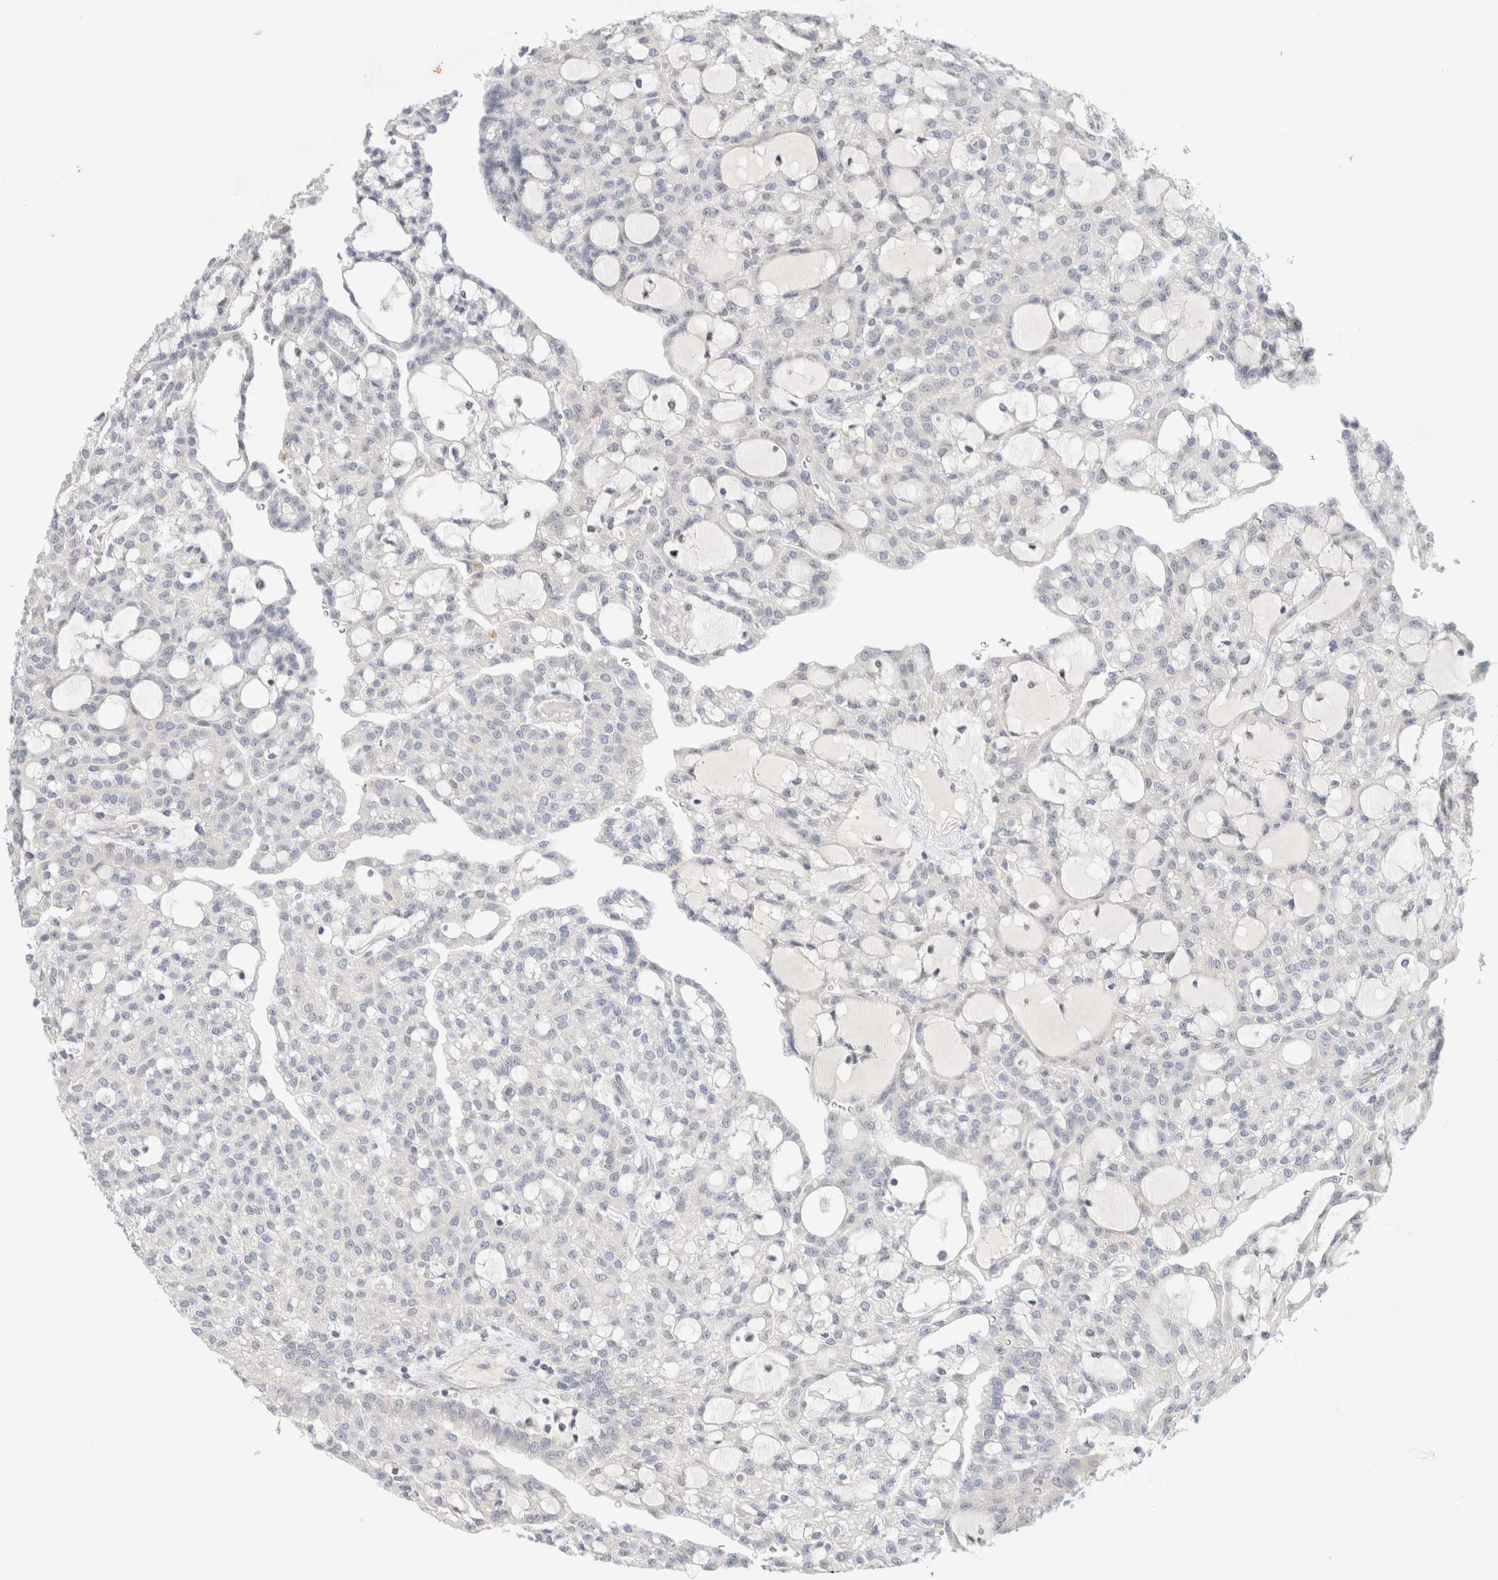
{"staining": {"intensity": "negative", "quantity": "none", "location": "none"}, "tissue": "renal cancer", "cell_type": "Tumor cells", "image_type": "cancer", "snomed": [{"axis": "morphology", "description": "Adenocarcinoma, NOS"}, {"axis": "topography", "description": "Kidney"}], "caption": "Renal cancer was stained to show a protein in brown. There is no significant expression in tumor cells.", "gene": "SPRTN", "patient": {"sex": "male", "age": 63}}